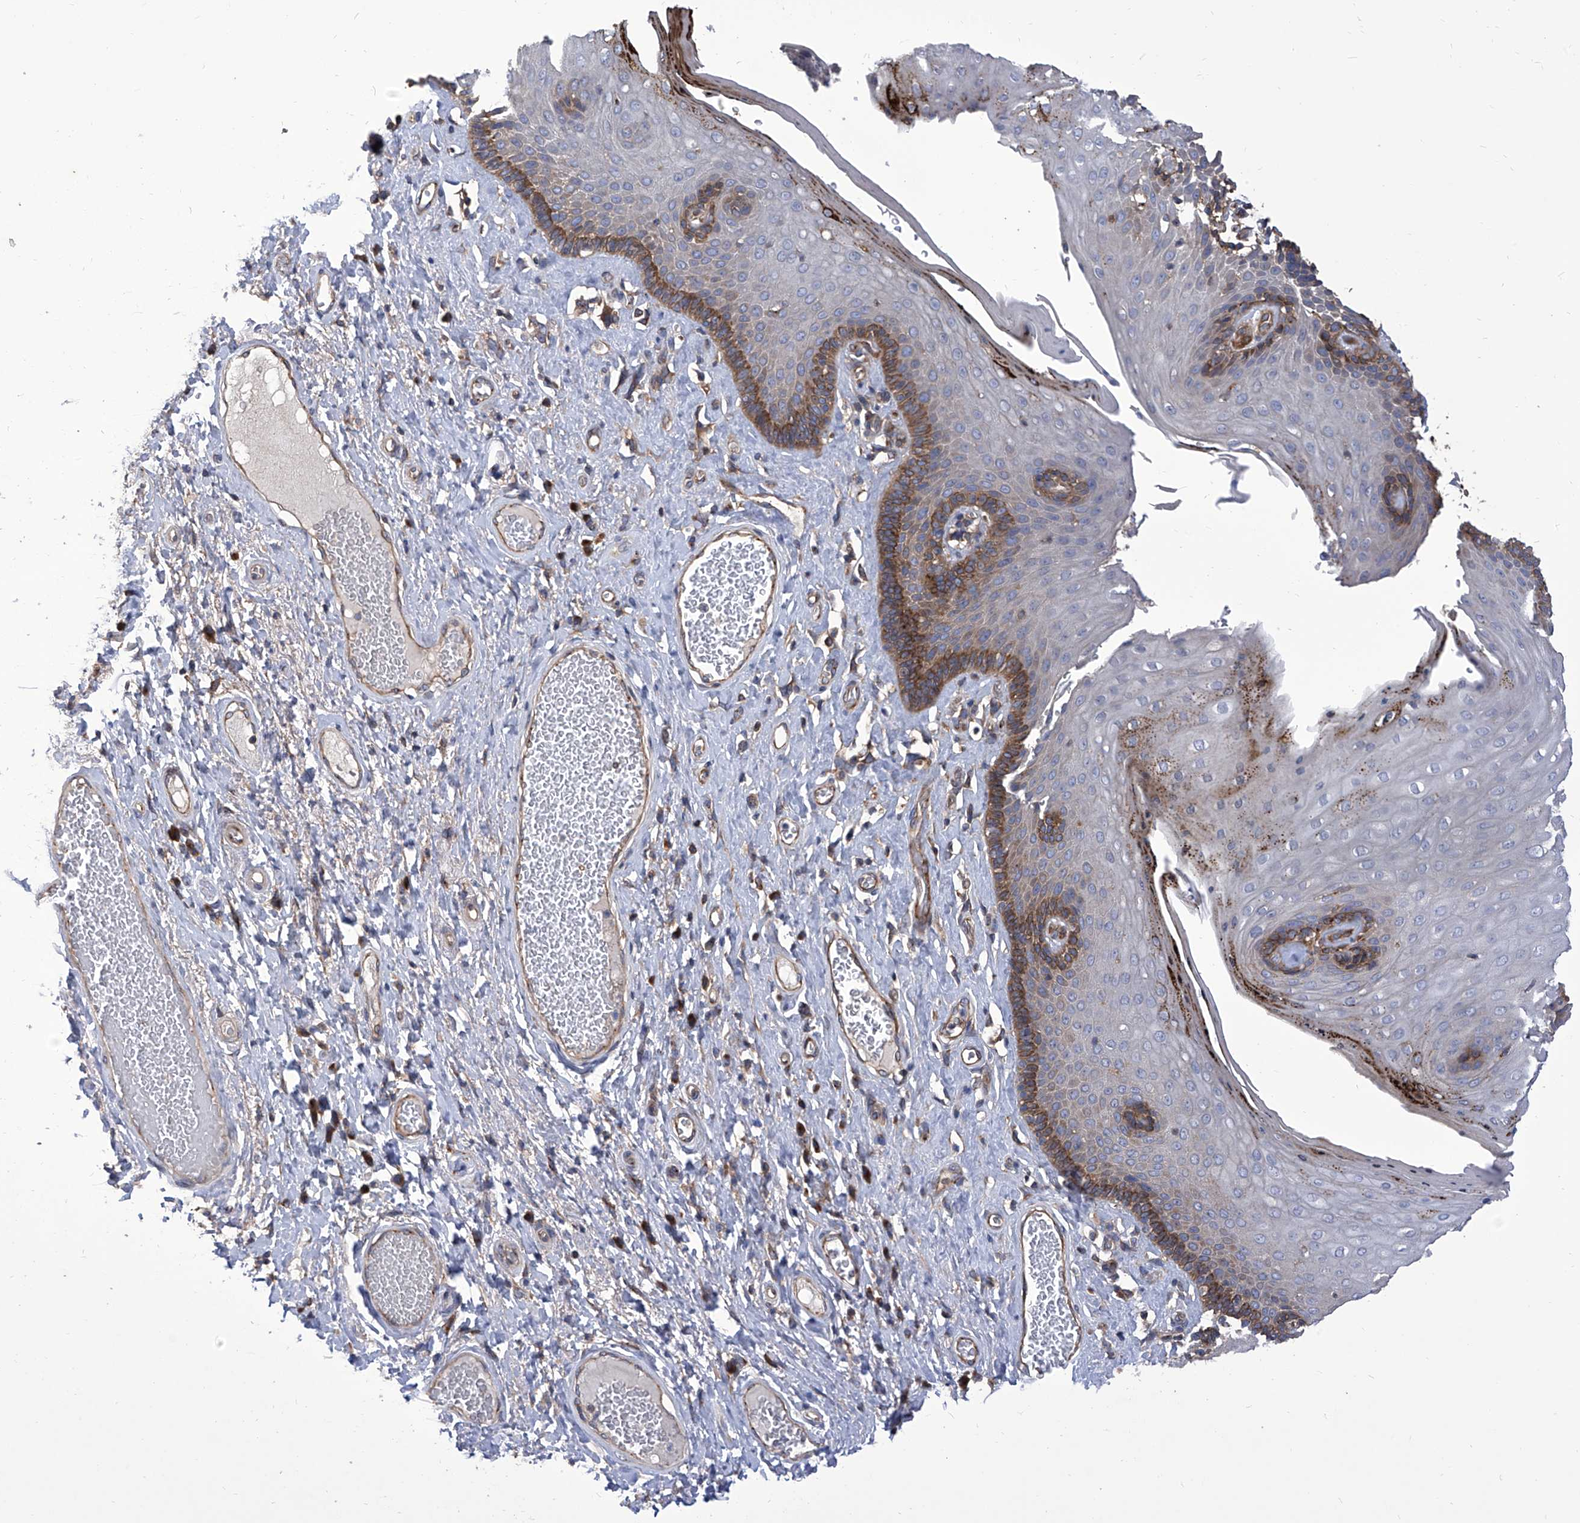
{"staining": {"intensity": "strong", "quantity": "25%-75%", "location": "cytoplasmic/membranous"}, "tissue": "skin", "cell_type": "Epidermal cells", "image_type": "normal", "snomed": [{"axis": "morphology", "description": "Normal tissue, NOS"}, {"axis": "topography", "description": "Anal"}], "caption": "Protein expression analysis of benign human skin reveals strong cytoplasmic/membranous expression in approximately 25%-75% of epidermal cells.", "gene": "TJAP1", "patient": {"sex": "male", "age": 69}}